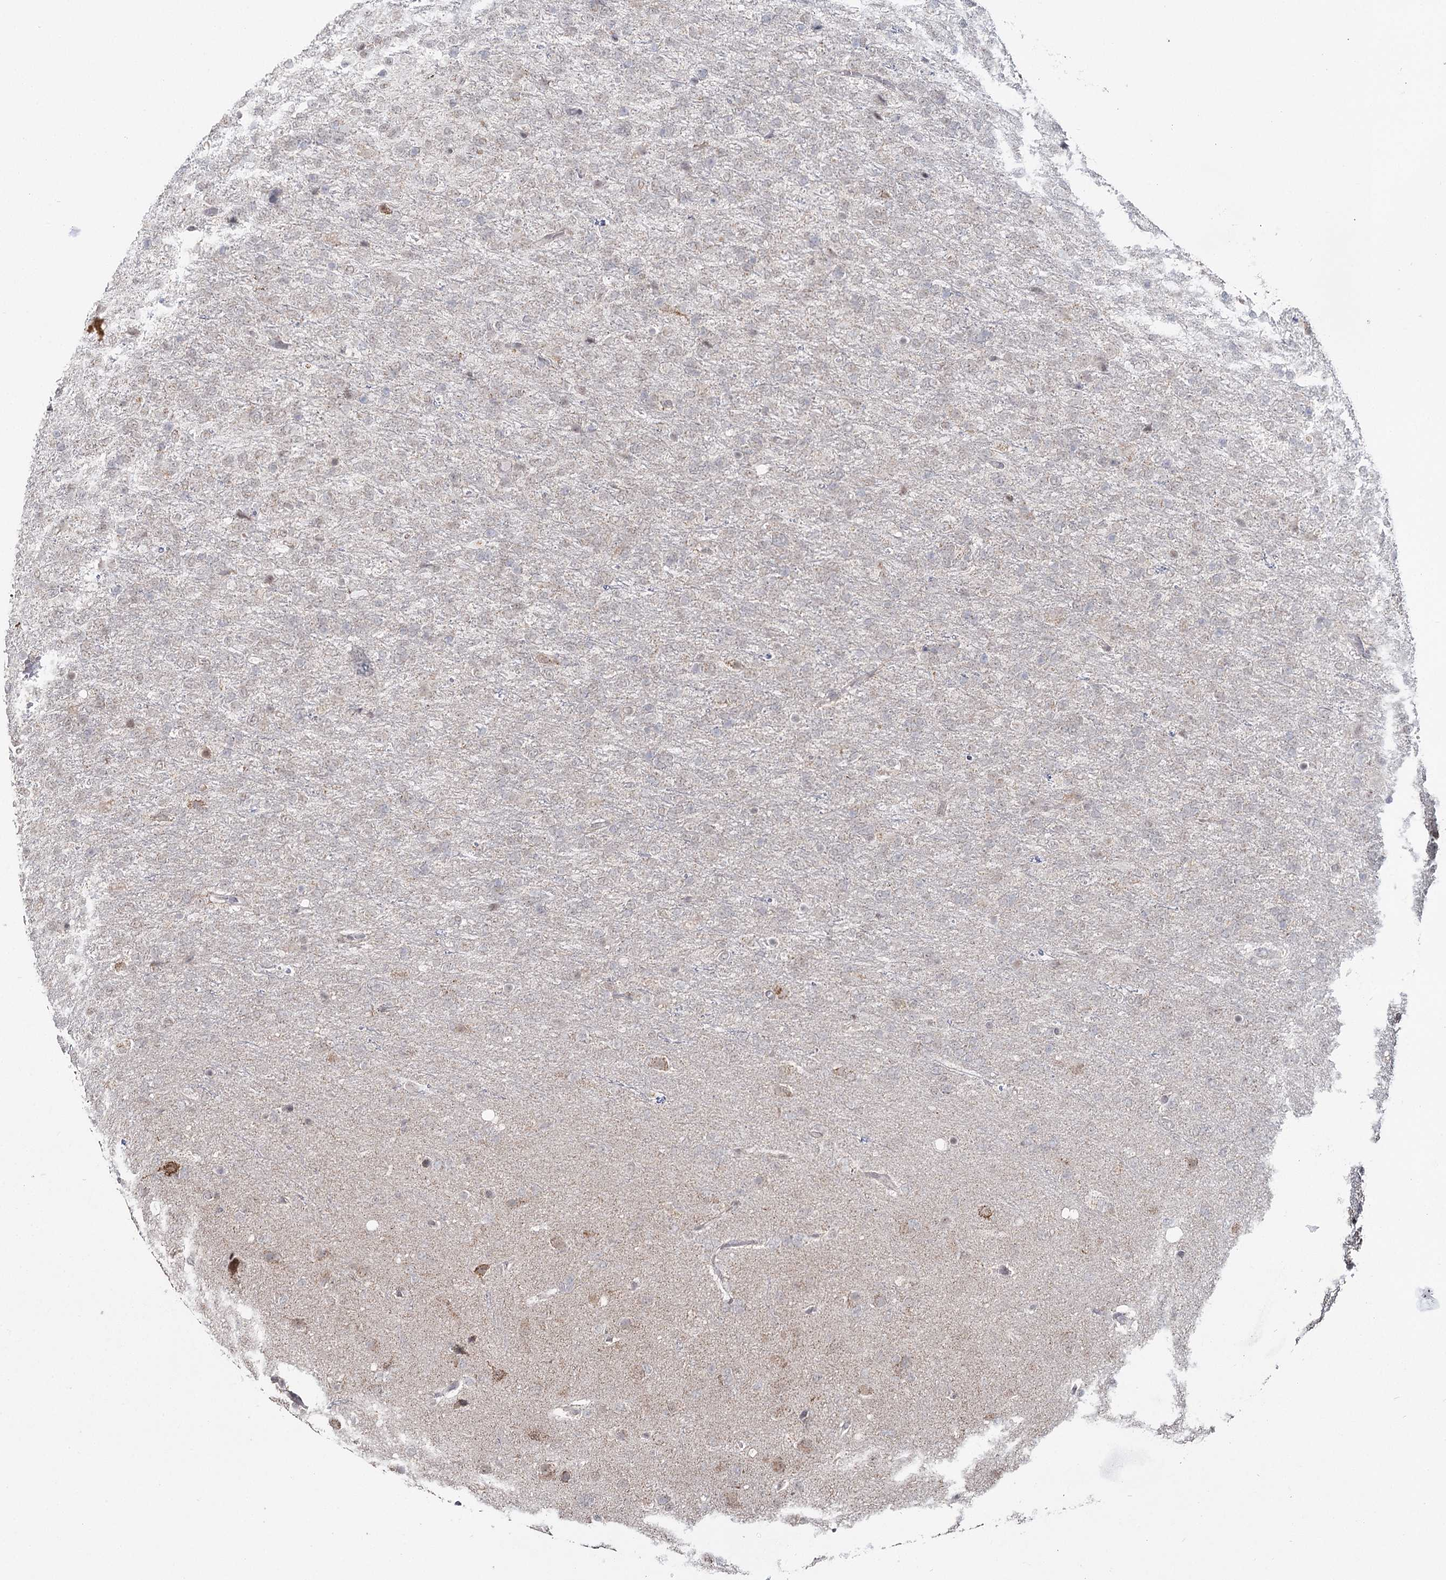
{"staining": {"intensity": "negative", "quantity": "none", "location": "none"}, "tissue": "glioma", "cell_type": "Tumor cells", "image_type": "cancer", "snomed": [{"axis": "morphology", "description": "Glioma, malignant, High grade"}, {"axis": "topography", "description": "Brain"}], "caption": "DAB immunohistochemical staining of human high-grade glioma (malignant) shows no significant staining in tumor cells.", "gene": "PDHX", "patient": {"sex": "female", "age": 74}}